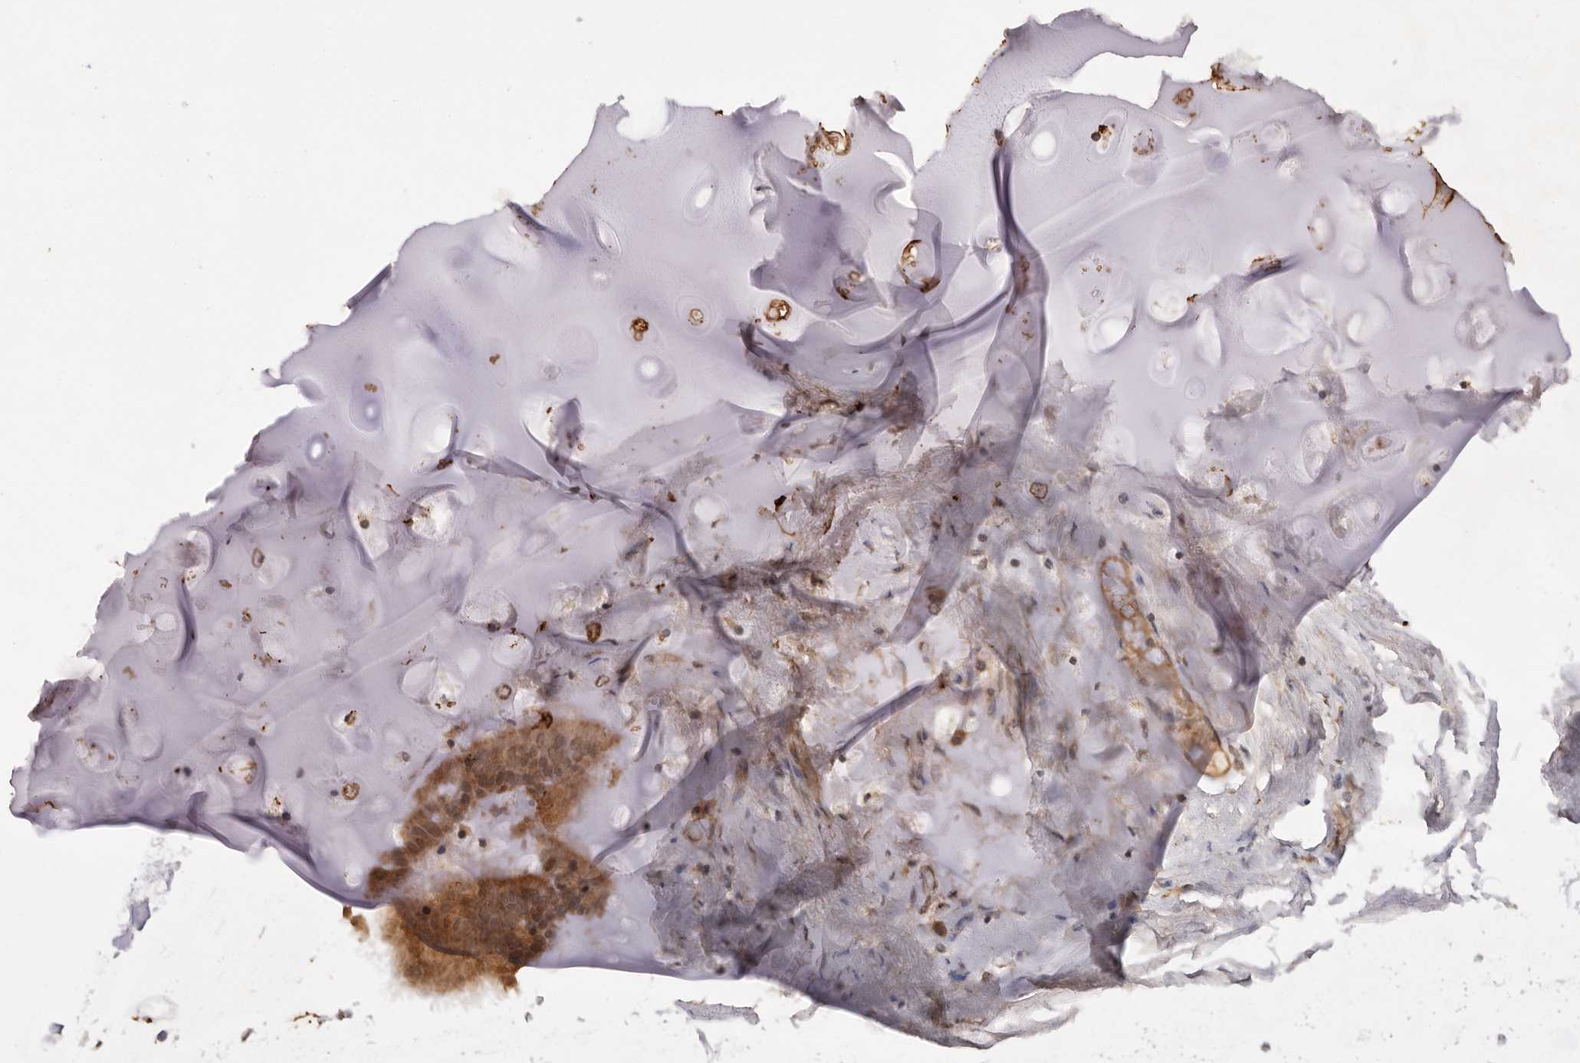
{"staining": {"intensity": "moderate", "quantity": "25%-75%", "location": "cytoplasmic/membranous,nuclear"}, "tissue": "adipose tissue", "cell_type": "Adipocytes", "image_type": "normal", "snomed": [{"axis": "morphology", "description": "Normal tissue, NOS"}, {"axis": "topography", "description": "Cartilage tissue"}], "caption": "DAB (3,3'-diaminobenzidine) immunohistochemical staining of unremarkable human adipose tissue demonstrates moderate cytoplasmic/membranous,nuclear protein positivity in about 25%-75% of adipocytes. (DAB (3,3'-diaminobenzidine) IHC, brown staining for protein, blue staining for nuclei).", "gene": "TARS2", "patient": {"sex": "female", "age": 63}}